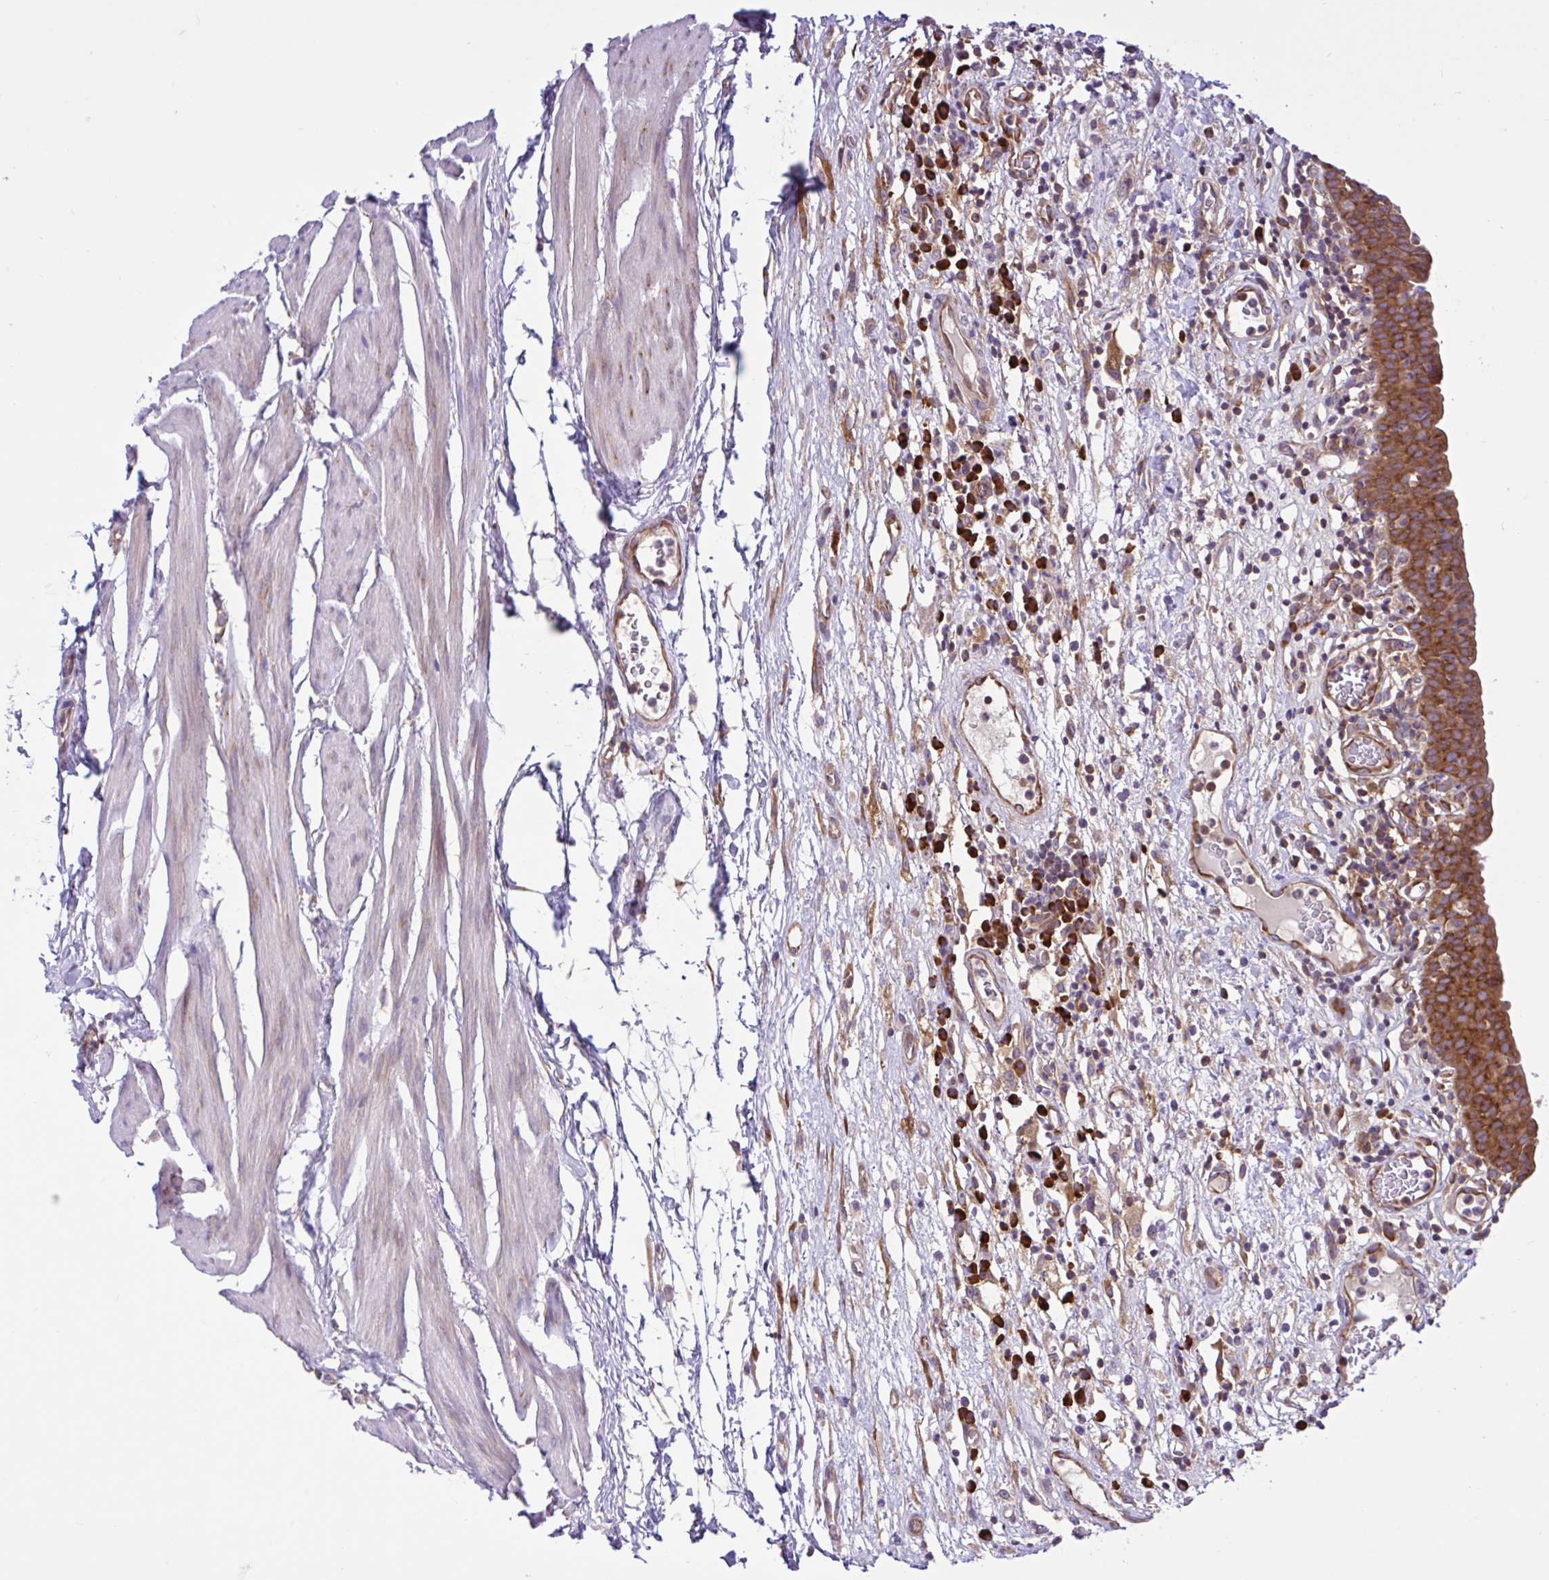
{"staining": {"intensity": "strong", "quantity": ">75%", "location": "cytoplasmic/membranous"}, "tissue": "urinary bladder", "cell_type": "Urothelial cells", "image_type": "normal", "snomed": [{"axis": "morphology", "description": "Normal tissue, NOS"}, {"axis": "morphology", "description": "Inflammation, NOS"}, {"axis": "topography", "description": "Urinary bladder"}], "caption": "A micrograph of human urinary bladder stained for a protein shows strong cytoplasmic/membranous brown staining in urothelial cells.", "gene": "LARS1", "patient": {"sex": "male", "age": 57}}